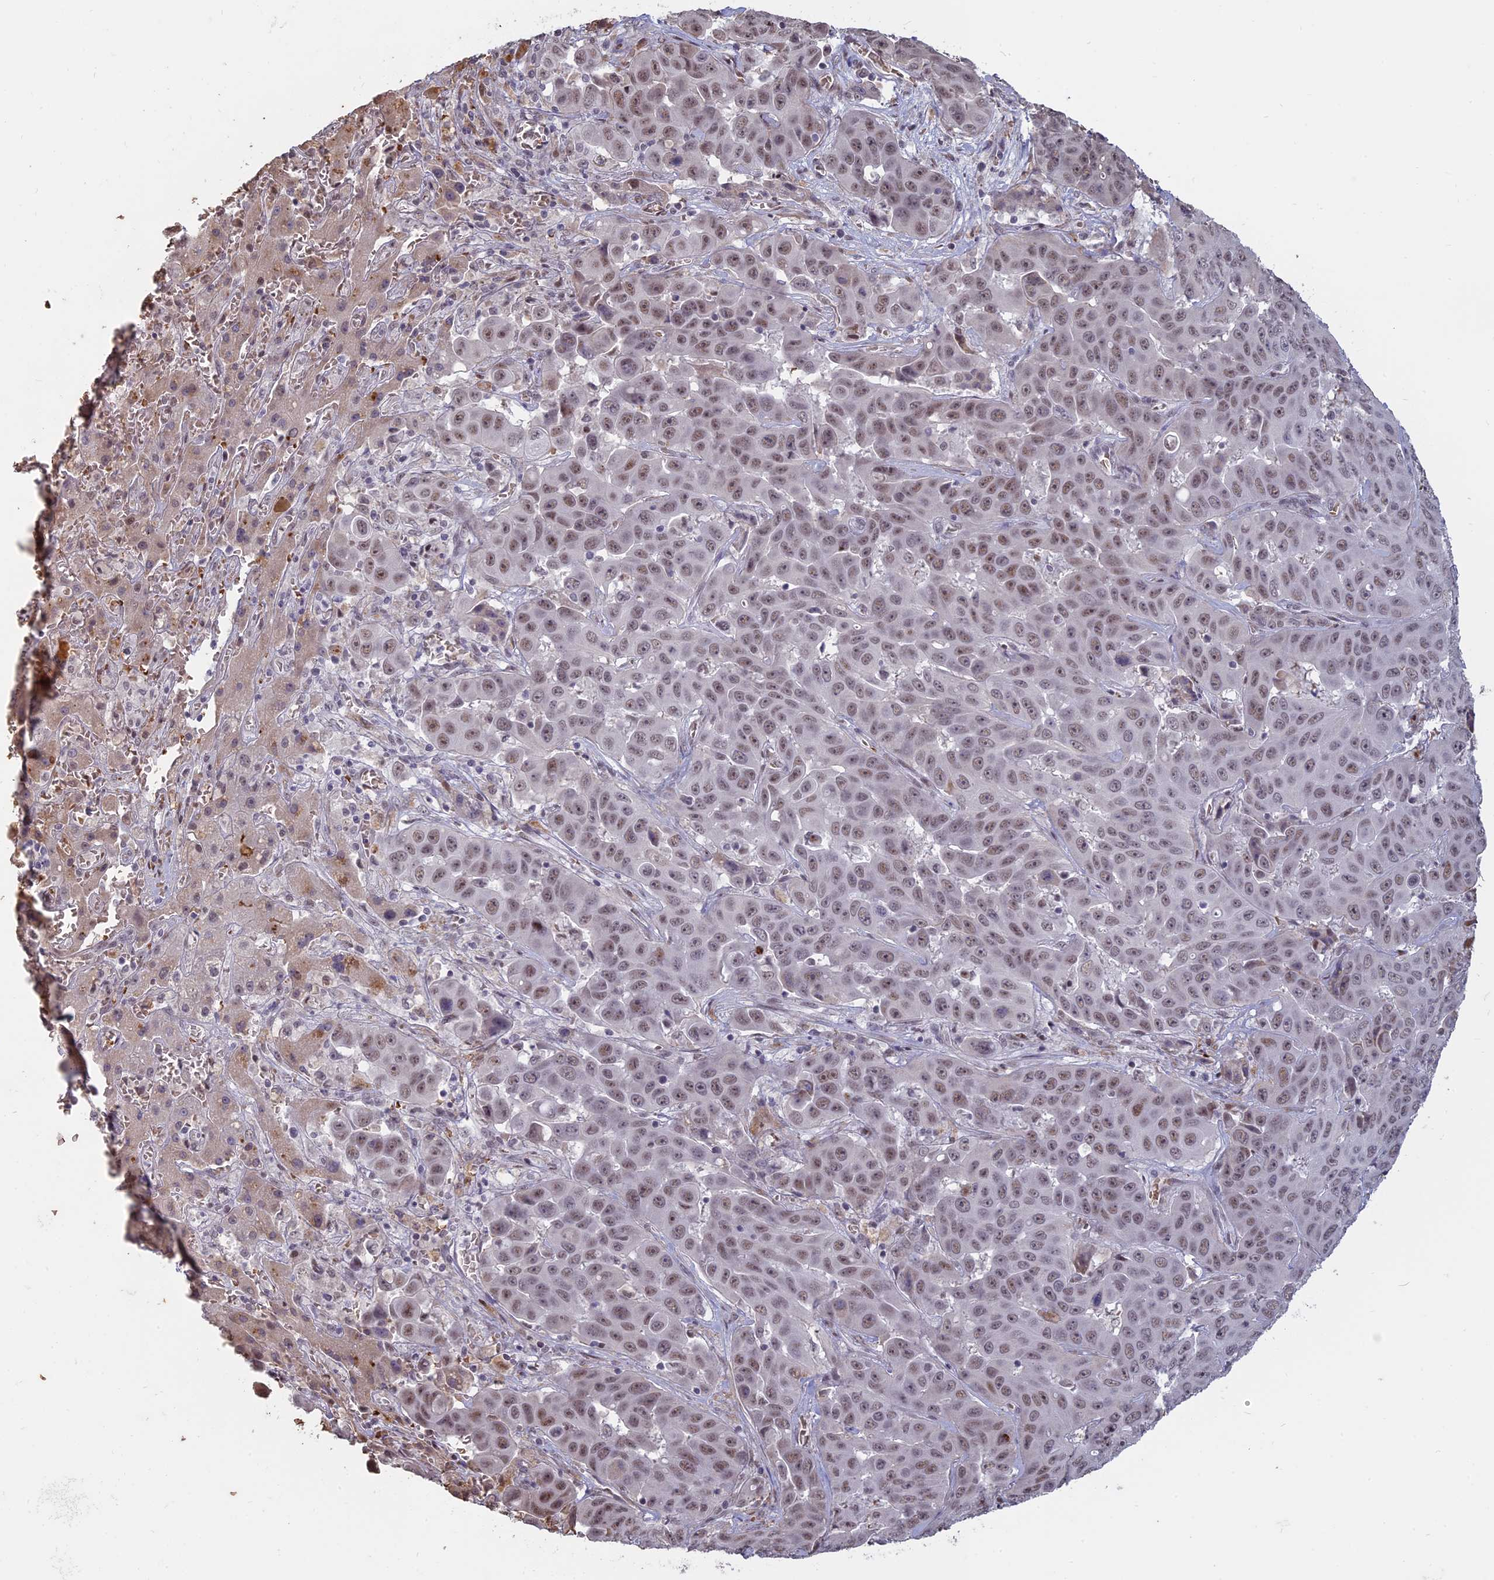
{"staining": {"intensity": "weak", "quantity": ">75%", "location": "nuclear"}, "tissue": "liver cancer", "cell_type": "Tumor cells", "image_type": "cancer", "snomed": [{"axis": "morphology", "description": "Cholangiocarcinoma"}, {"axis": "topography", "description": "Liver"}], "caption": "Weak nuclear protein expression is identified in approximately >75% of tumor cells in liver cancer (cholangiocarcinoma). (DAB (3,3'-diaminobenzidine) IHC with brightfield microscopy, high magnification).", "gene": "MFAP1", "patient": {"sex": "female", "age": 52}}